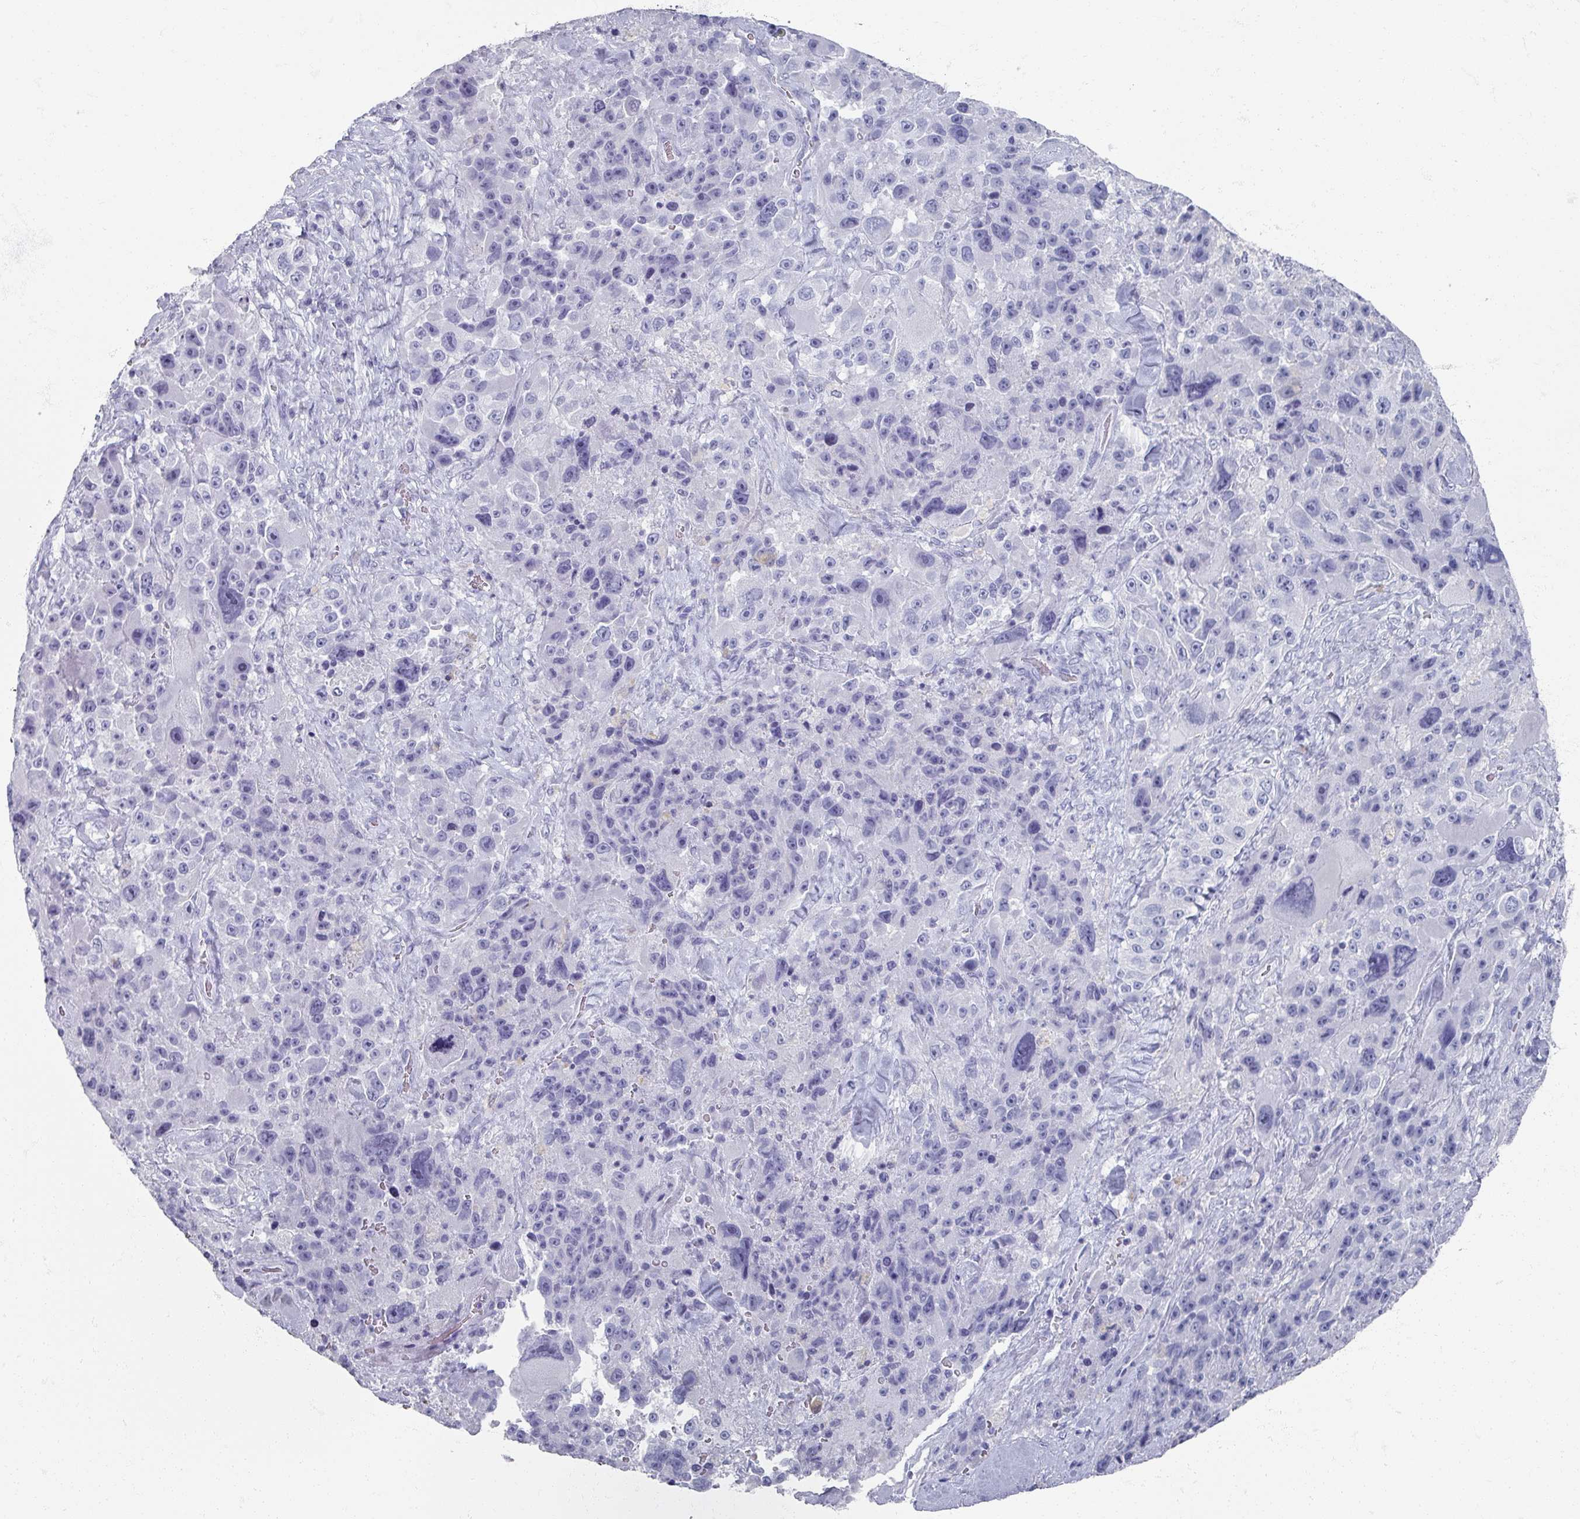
{"staining": {"intensity": "negative", "quantity": "none", "location": "none"}, "tissue": "melanoma", "cell_type": "Tumor cells", "image_type": "cancer", "snomed": [{"axis": "morphology", "description": "Malignant melanoma, Metastatic site"}, {"axis": "topography", "description": "Lymph node"}], "caption": "Immunohistochemical staining of malignant melanoma (metastatic site) reveals no significant staining in tumor cells. (DAB (3,3'-diaminobenzidine) immunohistochemistry (IHC) visualized using brightfield microscopy, high magnification).", "gene": "OMG", "patient": {"sex": "male", "age": 62}}